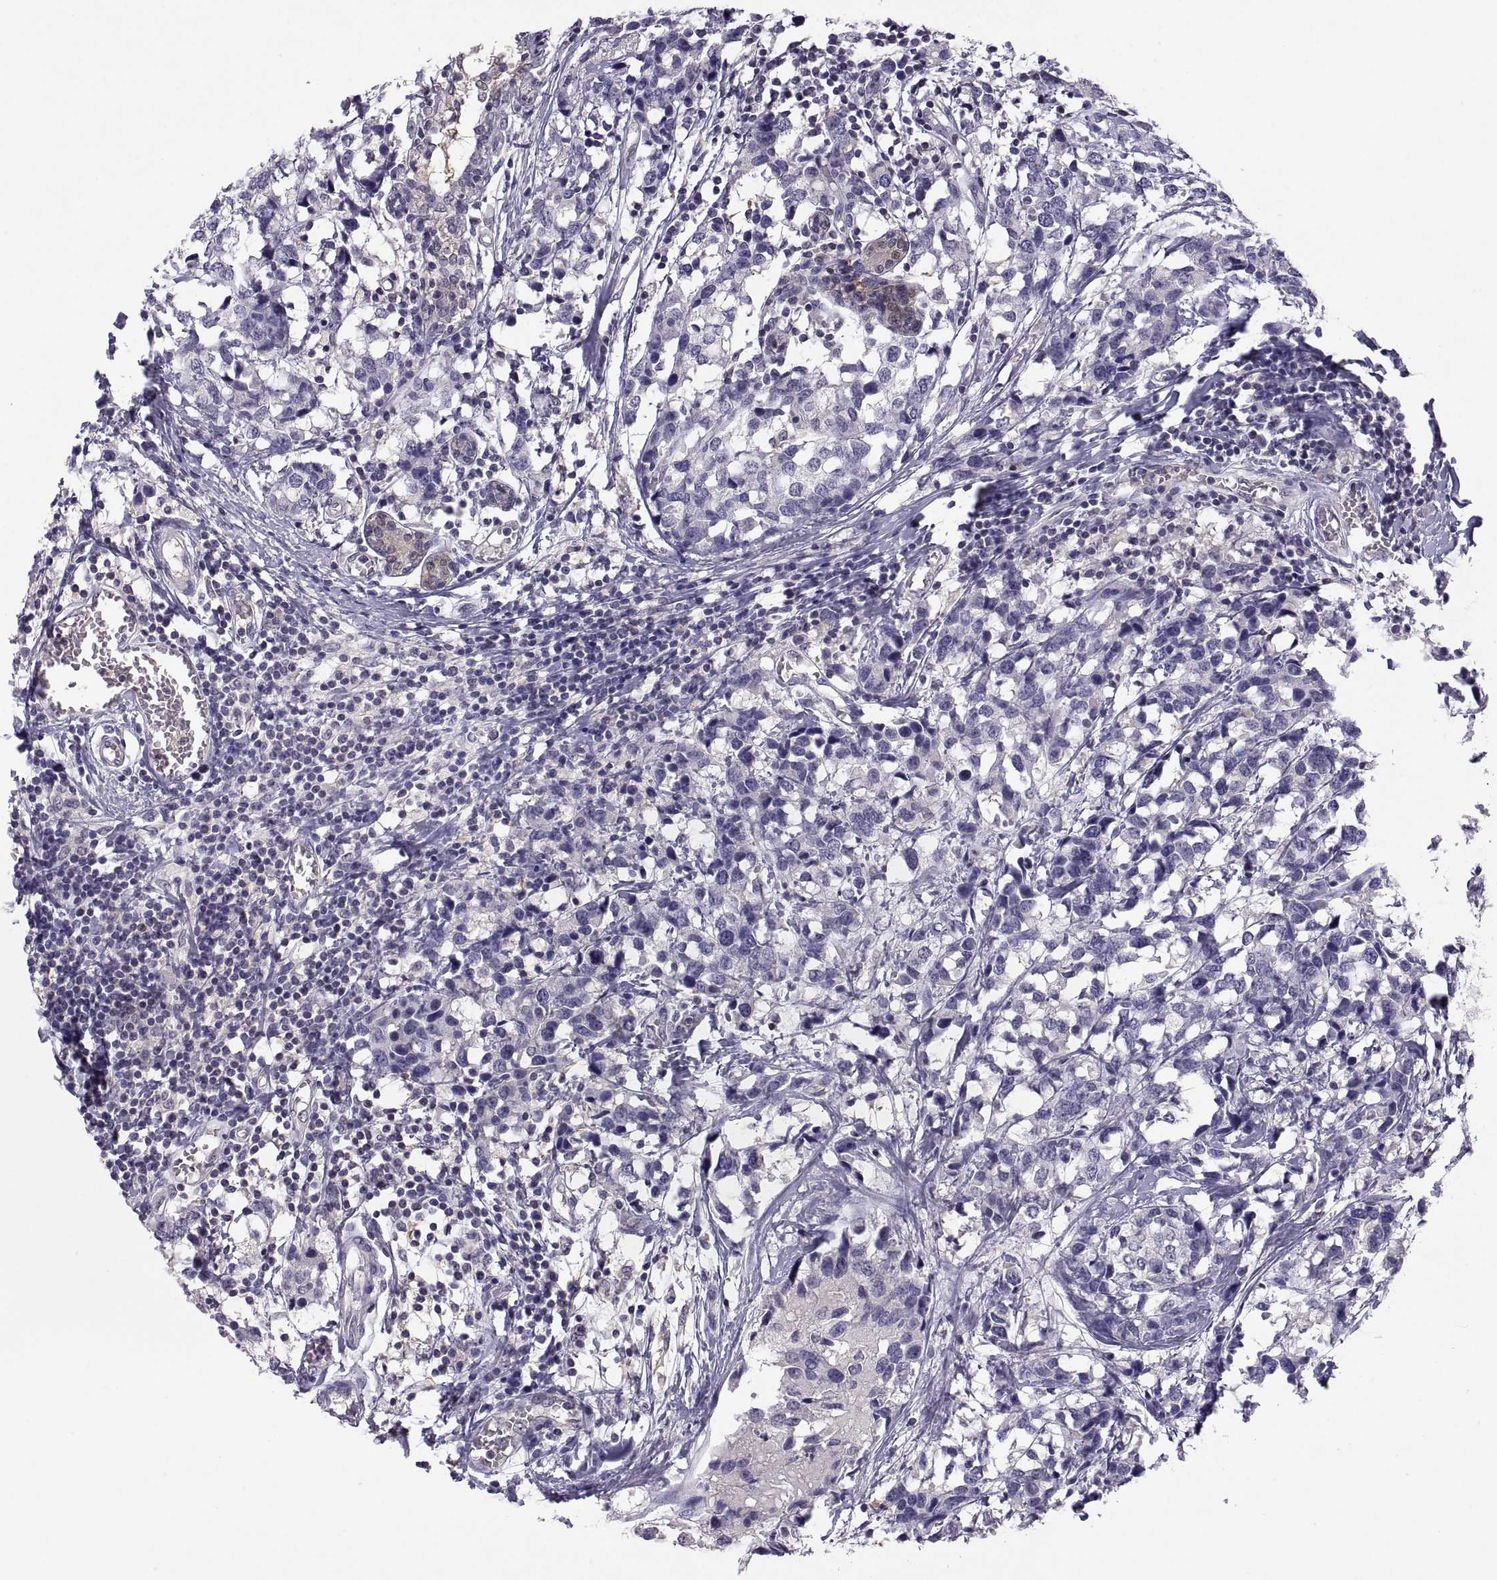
{"staining": {"intensity": "negative", "quantity": "none", "location": "none"}, "tissue": "breast cancer", "cell_type": "Tumor cells", "image_type": "cancer", "snomed": [{"axis": "morphology", "description": "Lobular carcinoma"}, {"axis": "topography", "description": "Breast"}], "caption": "This is a photomicrograph of immunohistochemistry (IHC) staining of breast cancer, which shows no positivity in tumor cells.", "gene": "FGF9", "patient": {"sex": "female", "age": 59}}